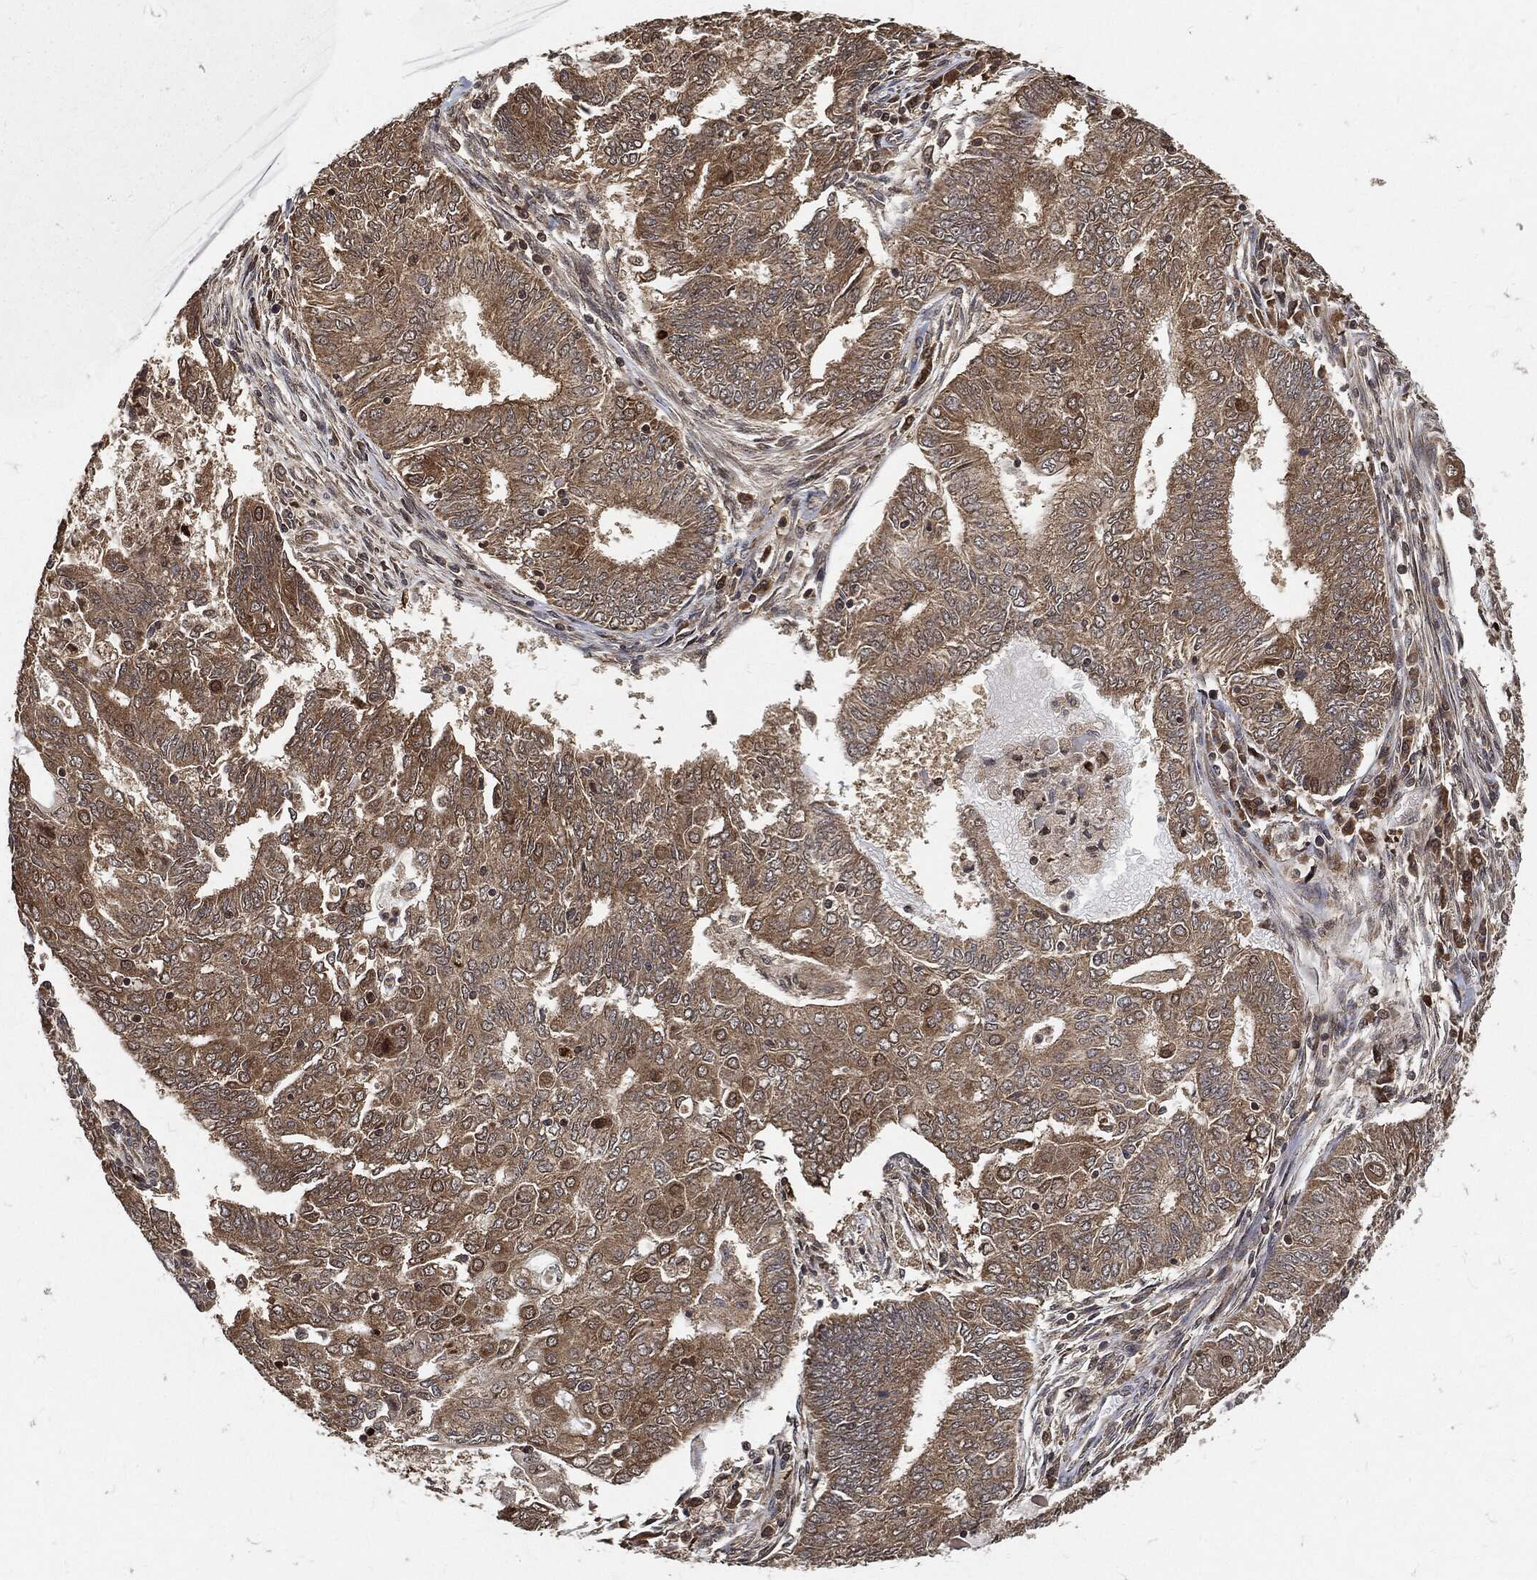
{"staining": {"intensity": "moderate", "quantity": ">75%", "location": "cytoplasmic/membranous"}, "tissue": "endometrial cancer", "cell_type": "Tumor cells", "image_type": "cancer", "snomed": [{"axis": "morphology", "description": "Adenocarcinoma, NOS"}, {"axis": "topography", "description": "Endometrium"}], "caption": "Protein staining of endometrial adenocarcinoma tissue demonstrates moderate cytoplasmic/membranous staining in about >75% of tumor cells.", "gene": "ZNF226", "patient": {"sex": "female", "age": 62}}